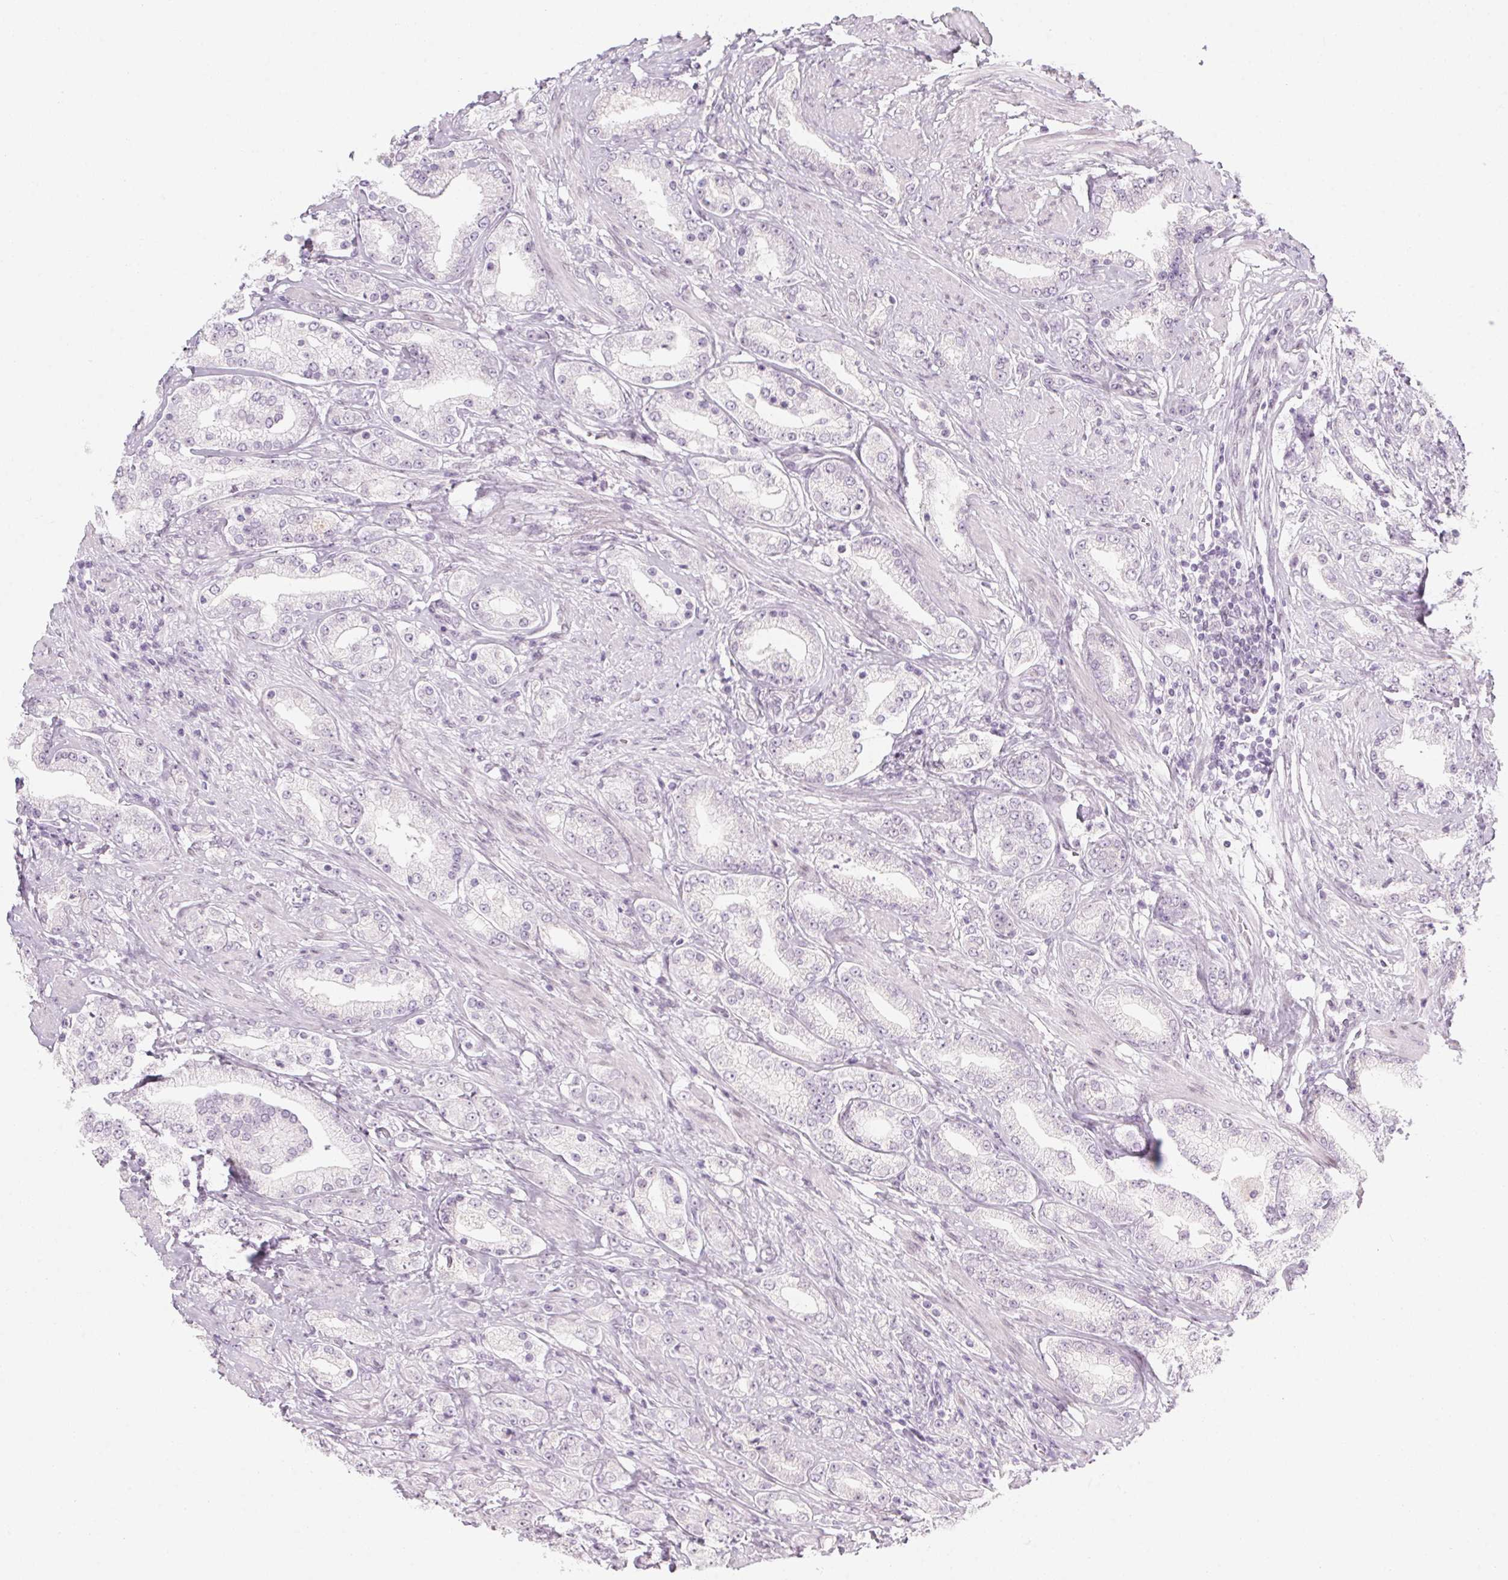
{"staining": {"intensity": "negative", "quantity": "none", "location": "none"}, "tissue": "prostate cancer", "cell_type": "Tumor cells", "image_type": "cancer", "snomed": [{"axis": "morphology", "description": "Adenocarcinoma, High grade"}, {"axis": "topography", "description": "Prostate"}], "caption": "This is an immunohistochemistry histopathology image of human adenocarcinoma (high-grade) (prostate). There is no staining in tumor cells.", "gene": "KCNQ2", "patient": {"sex": "male", "age": 67}}